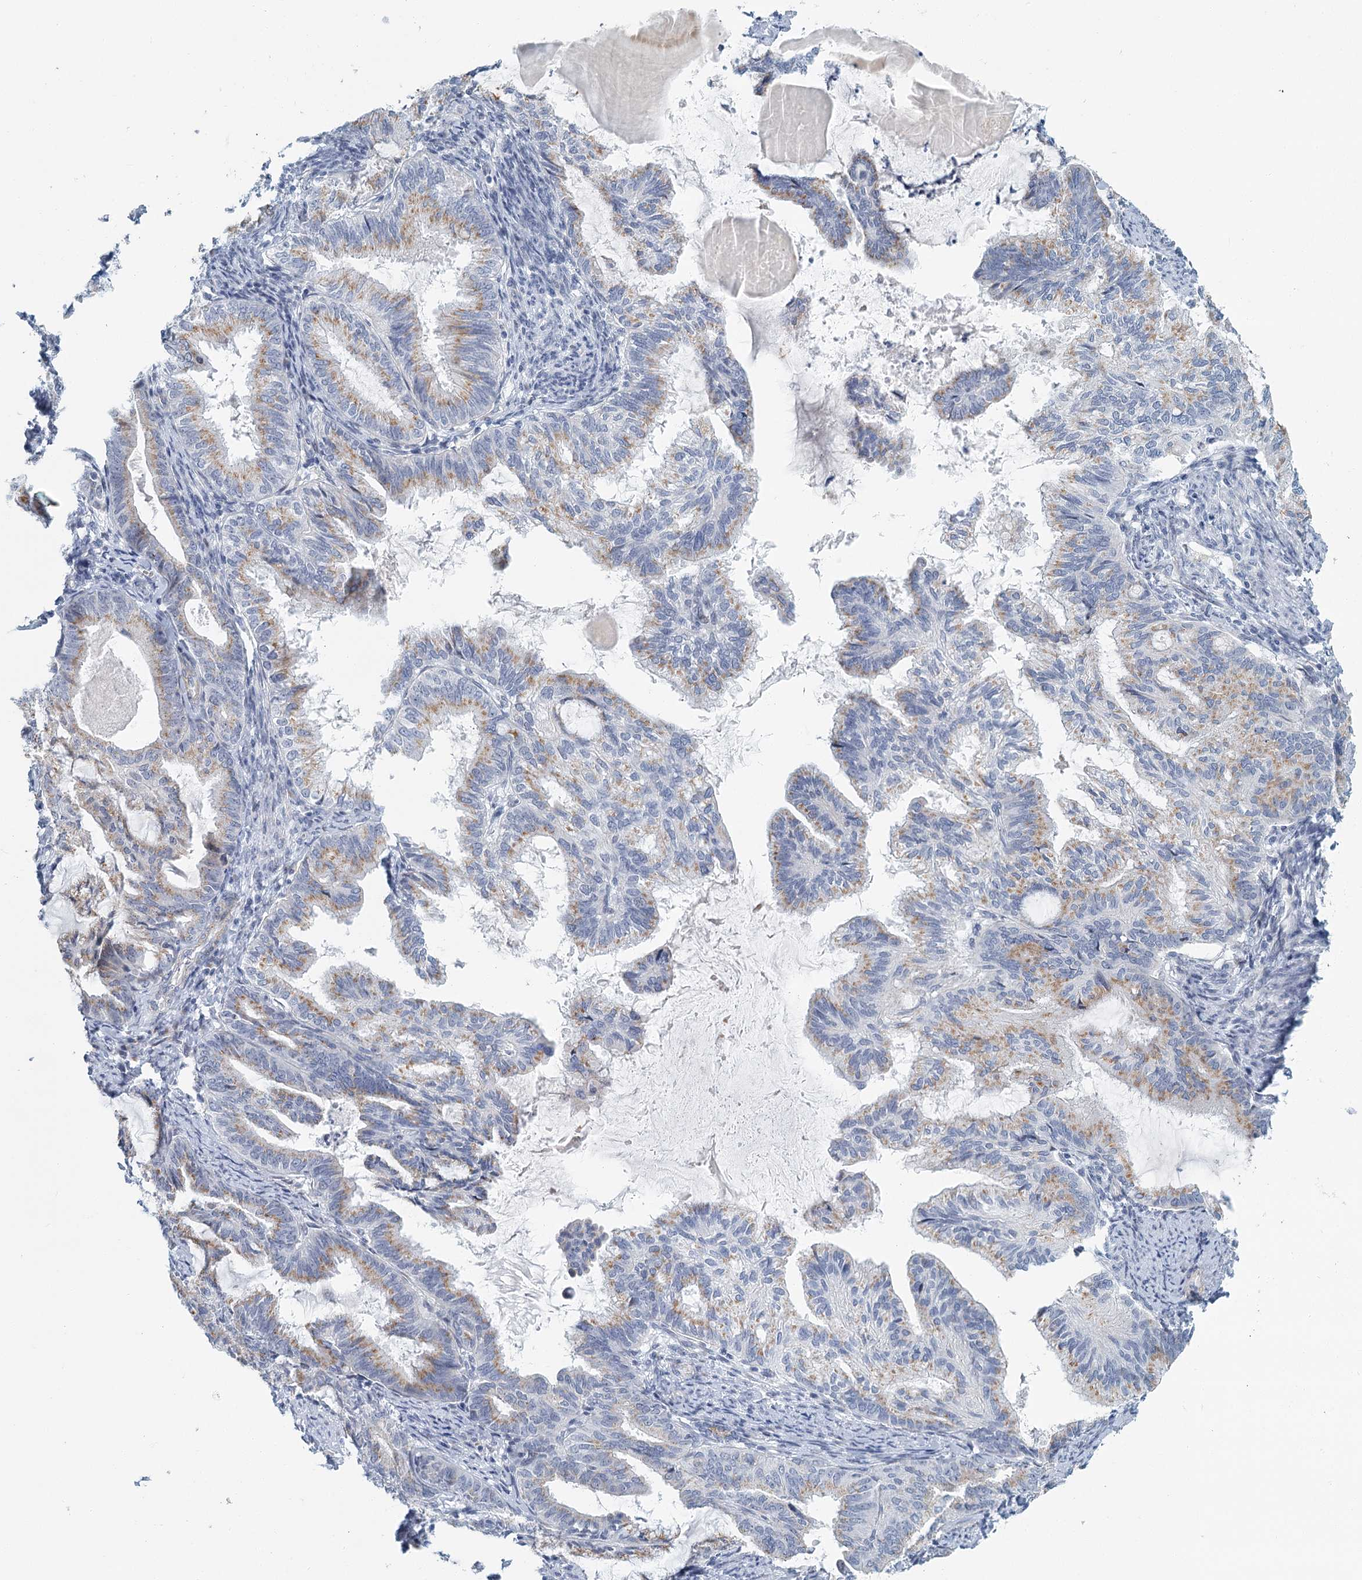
{"staining": {"intensity": "moderate", "quantity": "25%-75%", "location": "cytoplasmic/membranous"}, "tissue": "endometrial cancer", "cell_type": "Tumor cells", "image_type": "cancer", "snomed": [{"axis": "morphology", "description": "Adenocarcinoma, NOS"}, {"axis": "topography", "description": "Endometrium"}], "caption": "Tumor cells reveal moderate cytoplasmic/membranous expression in approximately 25%-75% of cells in adenocarcinoma (endometrial).", "gene": "ZNF527", "patient": {"sex": "female", "age": 86}}